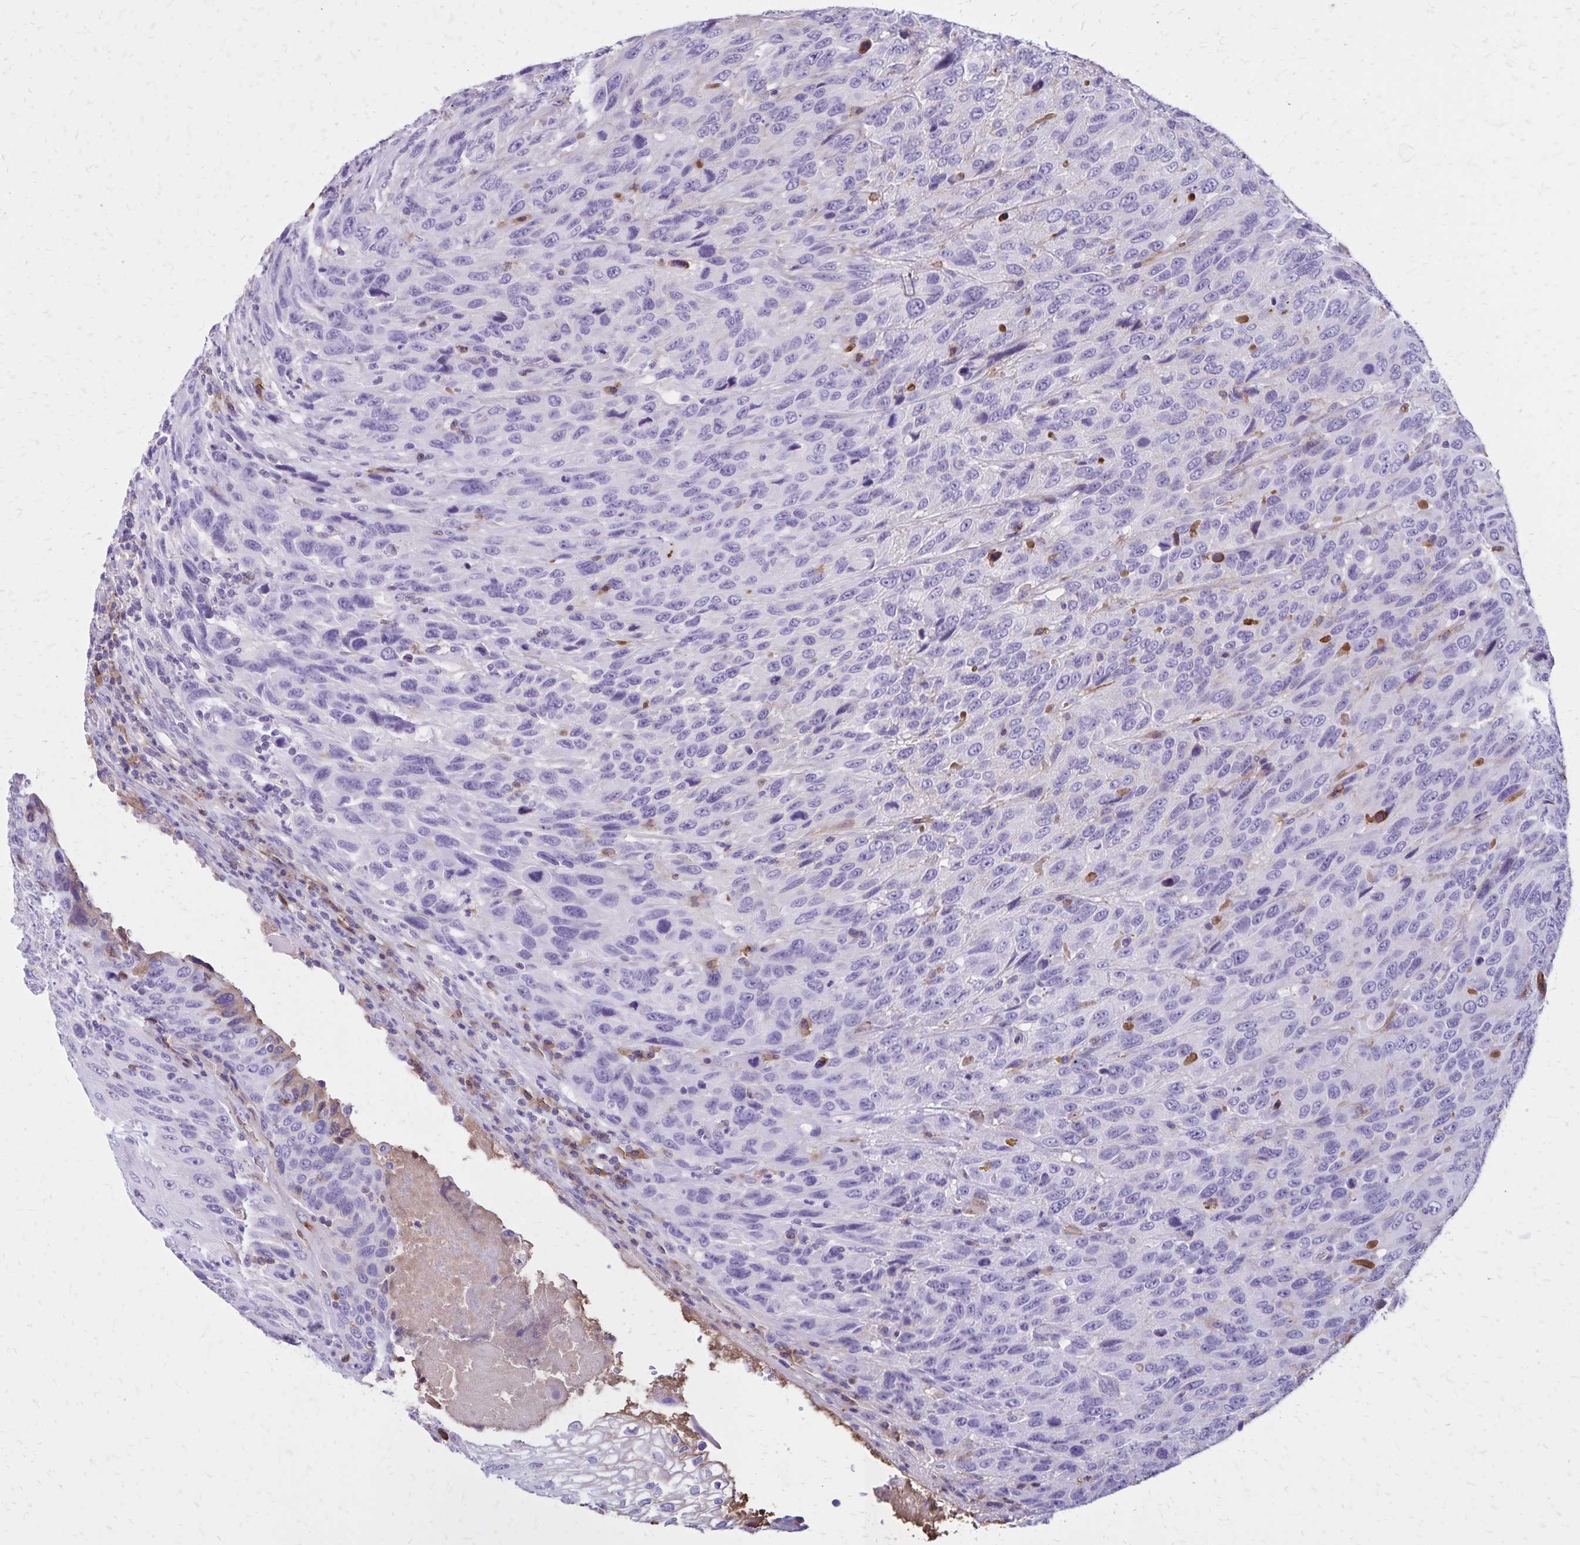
{"staining": {"intensity": "negative", "quantity": "none", "location": "none"}, "tissue": "urothelial cancer", "cell_type": "Tumor cells", "image_type": "cancer", "snomed": [{"axis": "morphology", "description": "Urothelial carcinoma, High grade"}, {"axis": "topography", "description": "Urinary bladder"}], "caption": "Tumor cells show no significant protein expression in urothelial cancer. The staining is performed using DAB brown chromogen with nuclei counter-stained in using hematoxylin.", "gene": "CD27", "patient": {"sex": "female", "age": 70}}